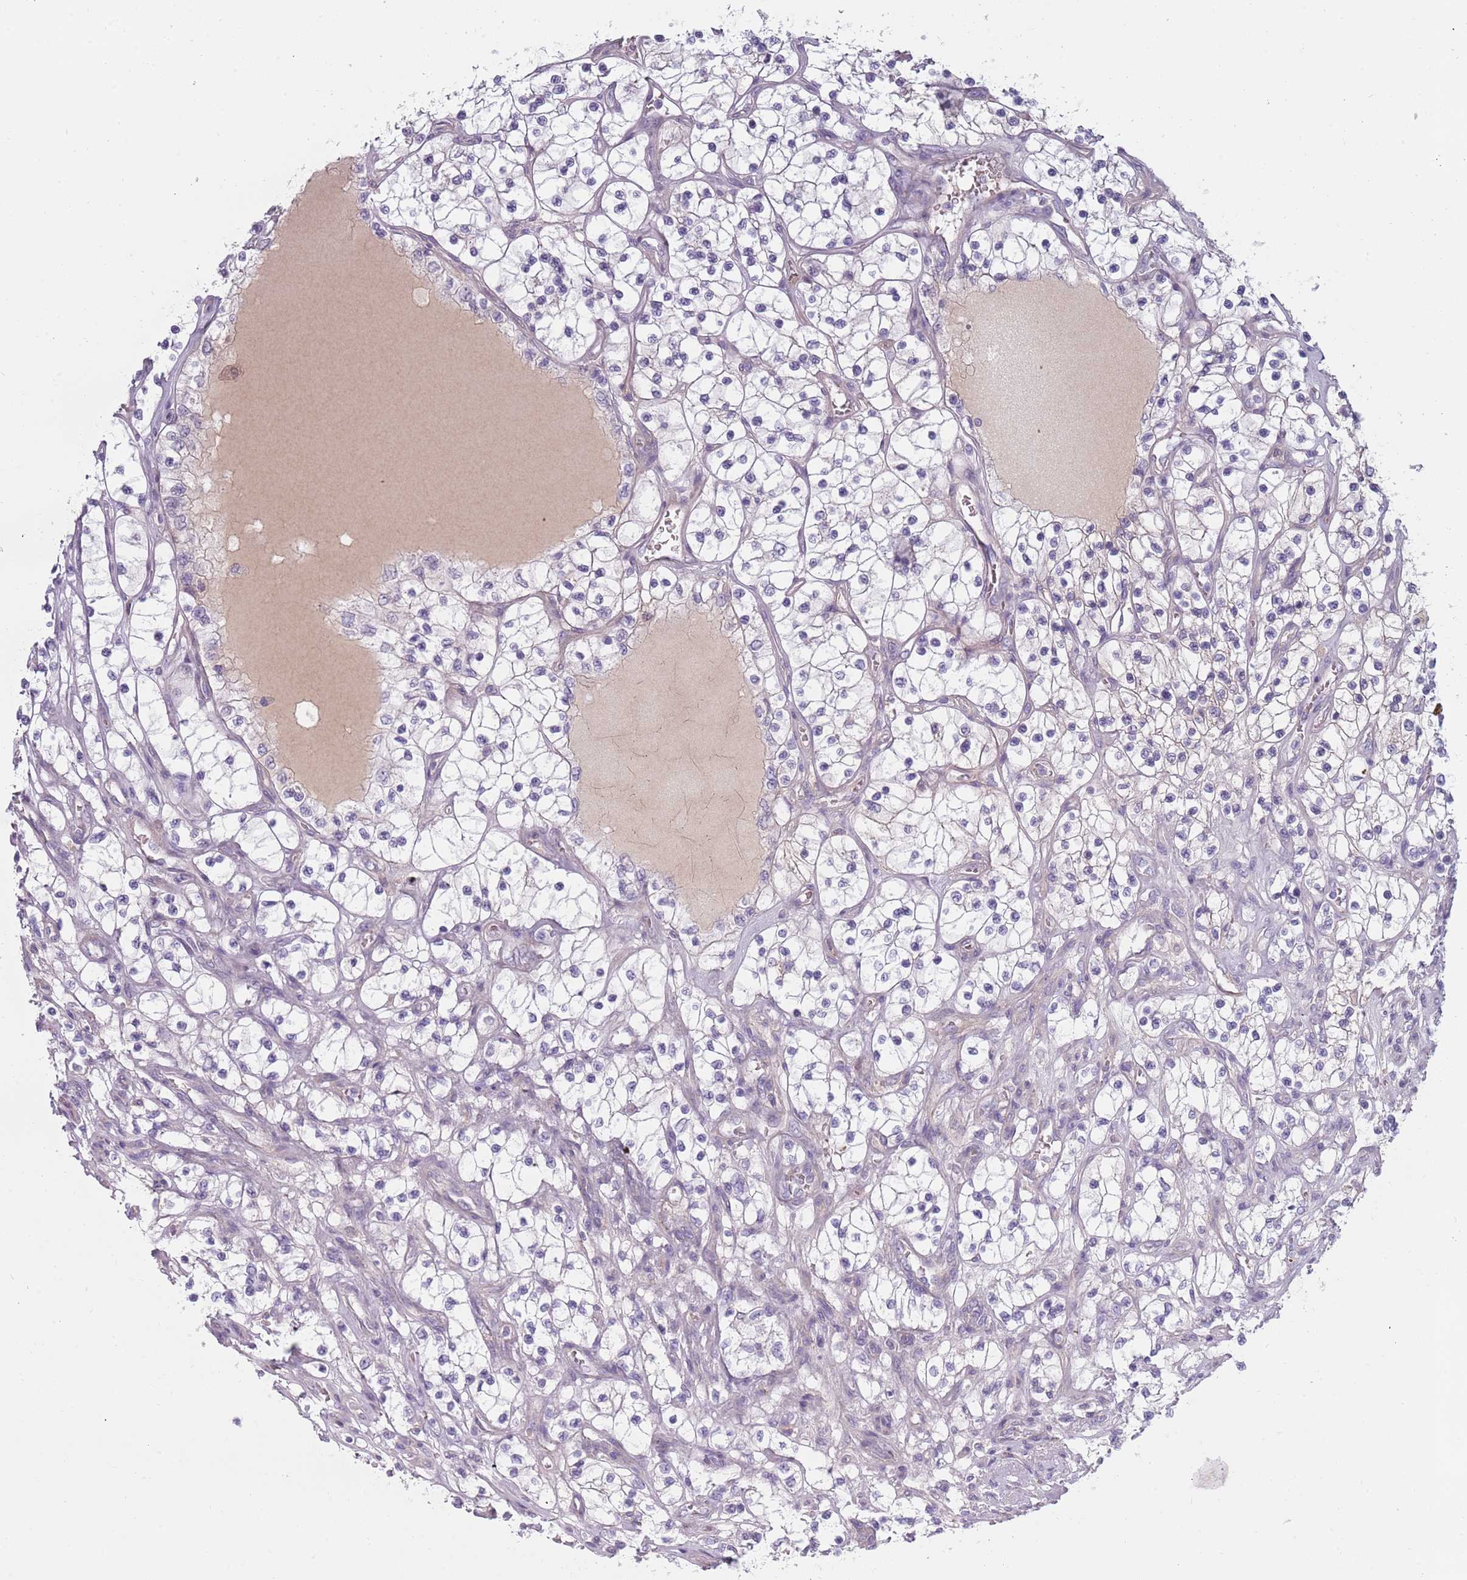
{"staining": {"intensity": "negative", "quantity": "none", "location": "none"}, "tissue": "renal cancer", "cell_type": "Tumor cells", "image_type": "cancer", "snomed": [{"axis": "morphology", "description": "Adenocarcinoma, NOS"}, {"axis": "topography", "description": "Kidney"}], "caption": "Immunohistochemistry photomicrograph of human renal cancer stained for a protein (brown), which displays no staining in tumor cells. (IHC, brightfield microscopy, high magnification).", "gene": "TNFRSF6B", "patient": {"sex": "female", "age": 69}}